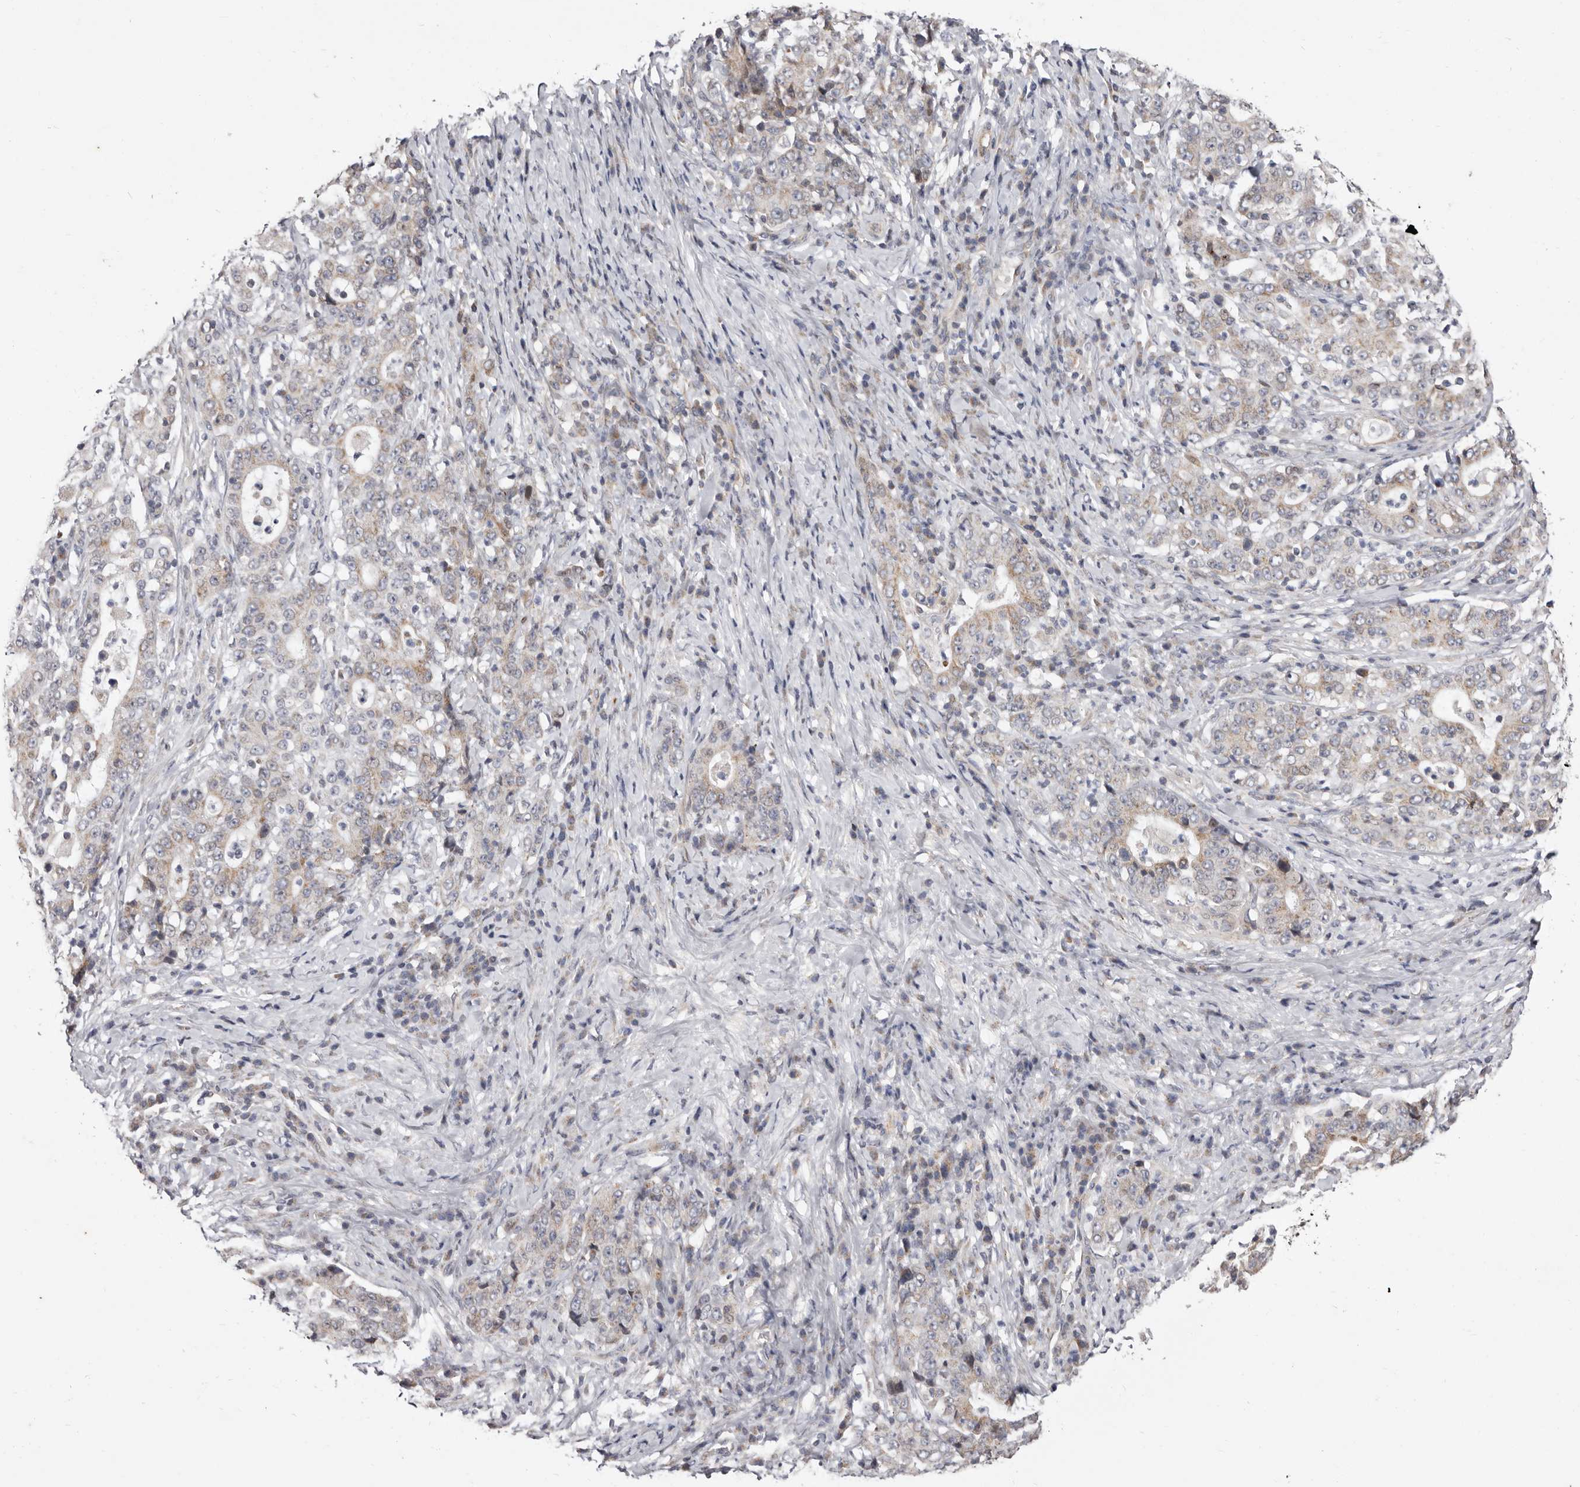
{"staining": {"intensity": "weak", "quantity": "25%-75%", "location": "cytoplasmic/membranous"}, "tissue": "stomach cancer", "cell_type": "Tumor cells", "image_type": "cancer", "snomed": [{"axis": "morphology", "description": "Normal tissue, NOS"}, {"axis": "morphology", "description": "Adenocarcinoma, NOS"}, {"axis": "topography", "description": "Stomach, upper"}, {"axis": "topography", "description": "Stomach"}], "caption": "Protein expression analysis of adenocarcinoma (stomach) demonstrates weak cytoplasmic/membranous staining in about 25%-75% of tumor cells.", "gene": "TIMM17B", "patient": {"sex": "male", "age": 59}}